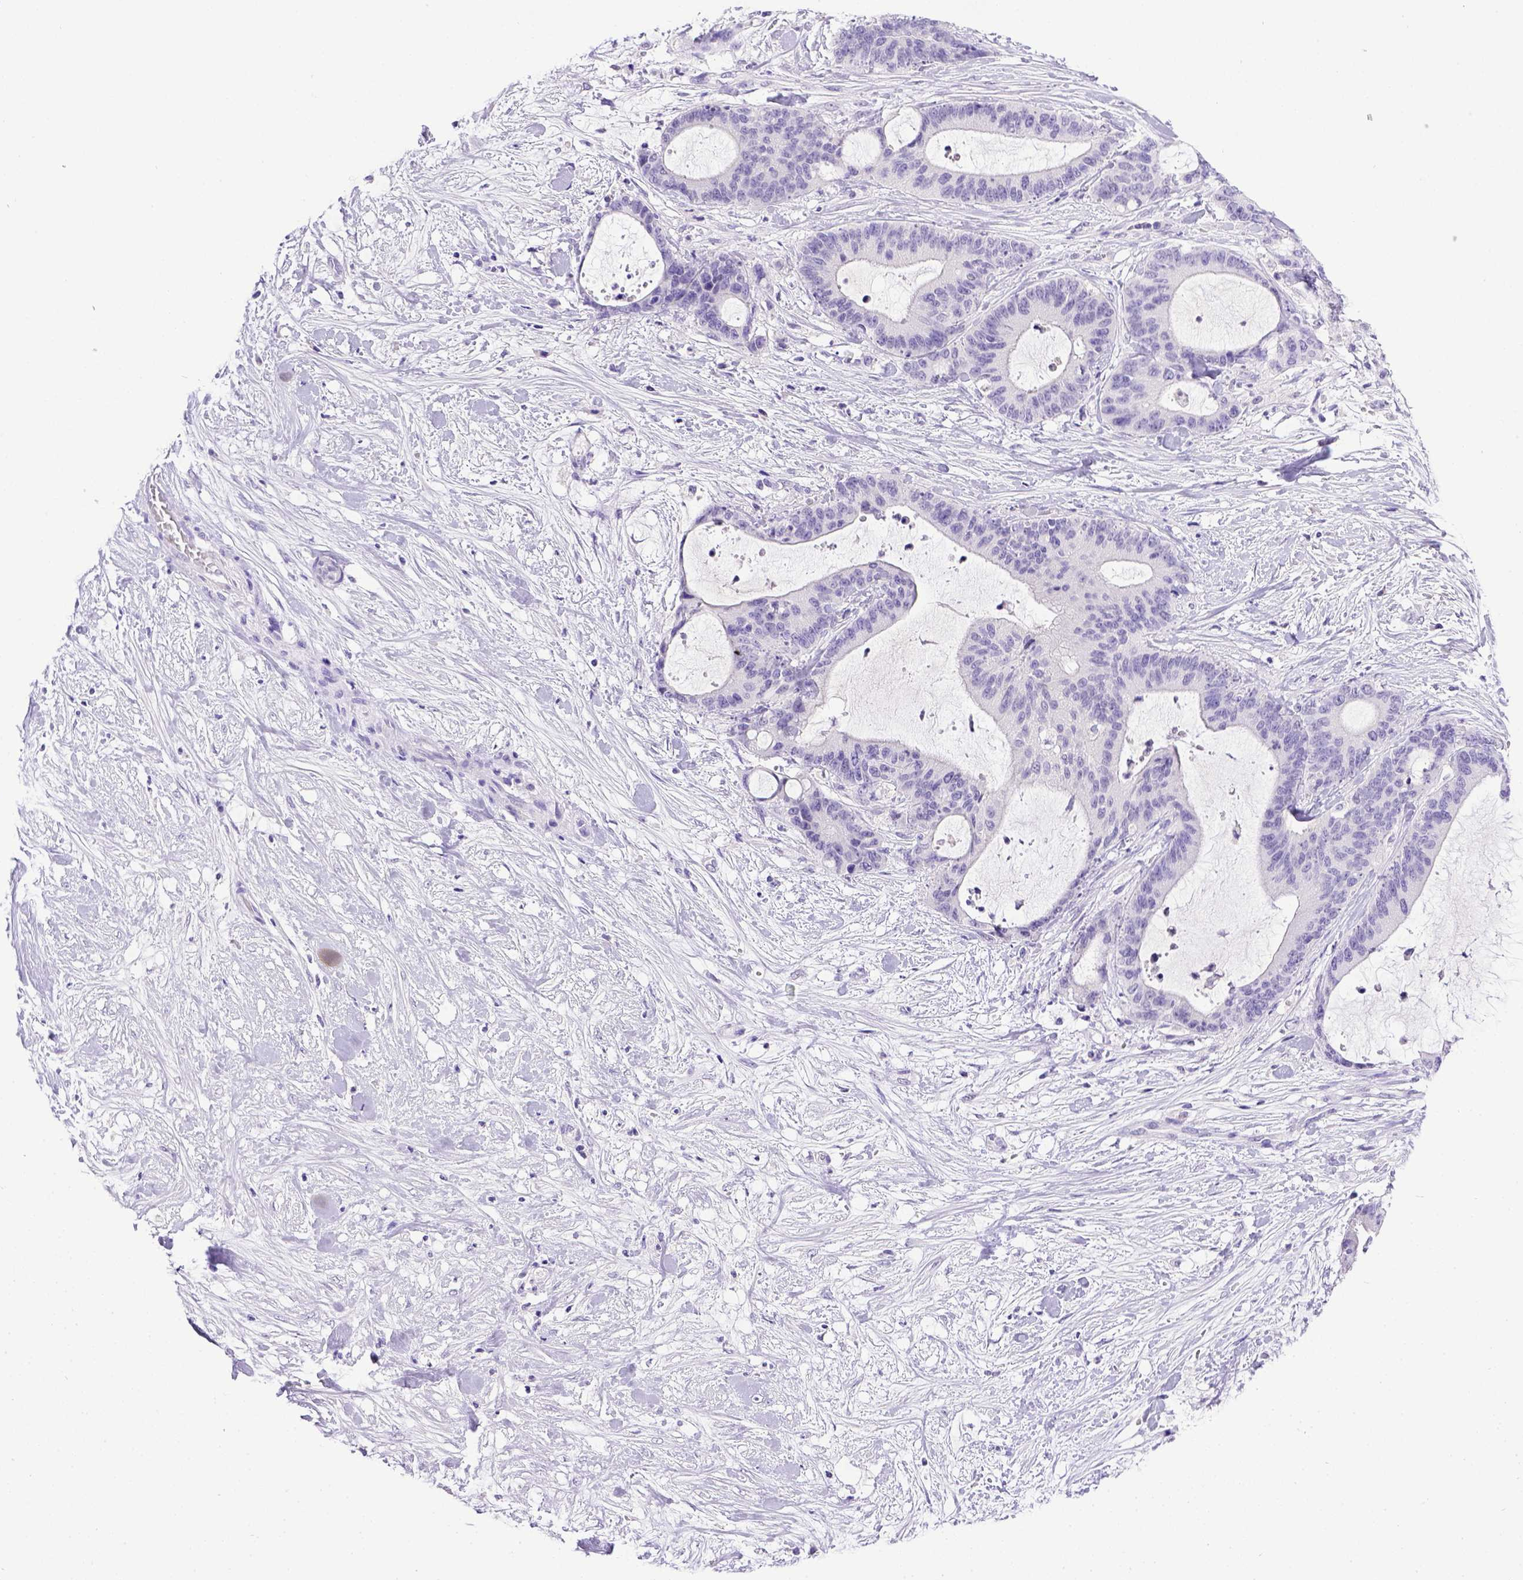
{"staining": {"intensity": "negative", "quantity": "none", "location": "none"}, "tissue": "liver cancer", "cell_type": "Tumor cells", "image_type": "cancer", "snomed": [{"axis": "morphology", "description": "Cholangiocarcinoma"}, {"axis": "topography", "description": "Liver"}], "caption": "This is an immunohistochemistry histopathology image of human liver cancer. There is no expression in tumor cells.", "gene": "ESR1", "patient": {"sex": "female", "age": 73}}